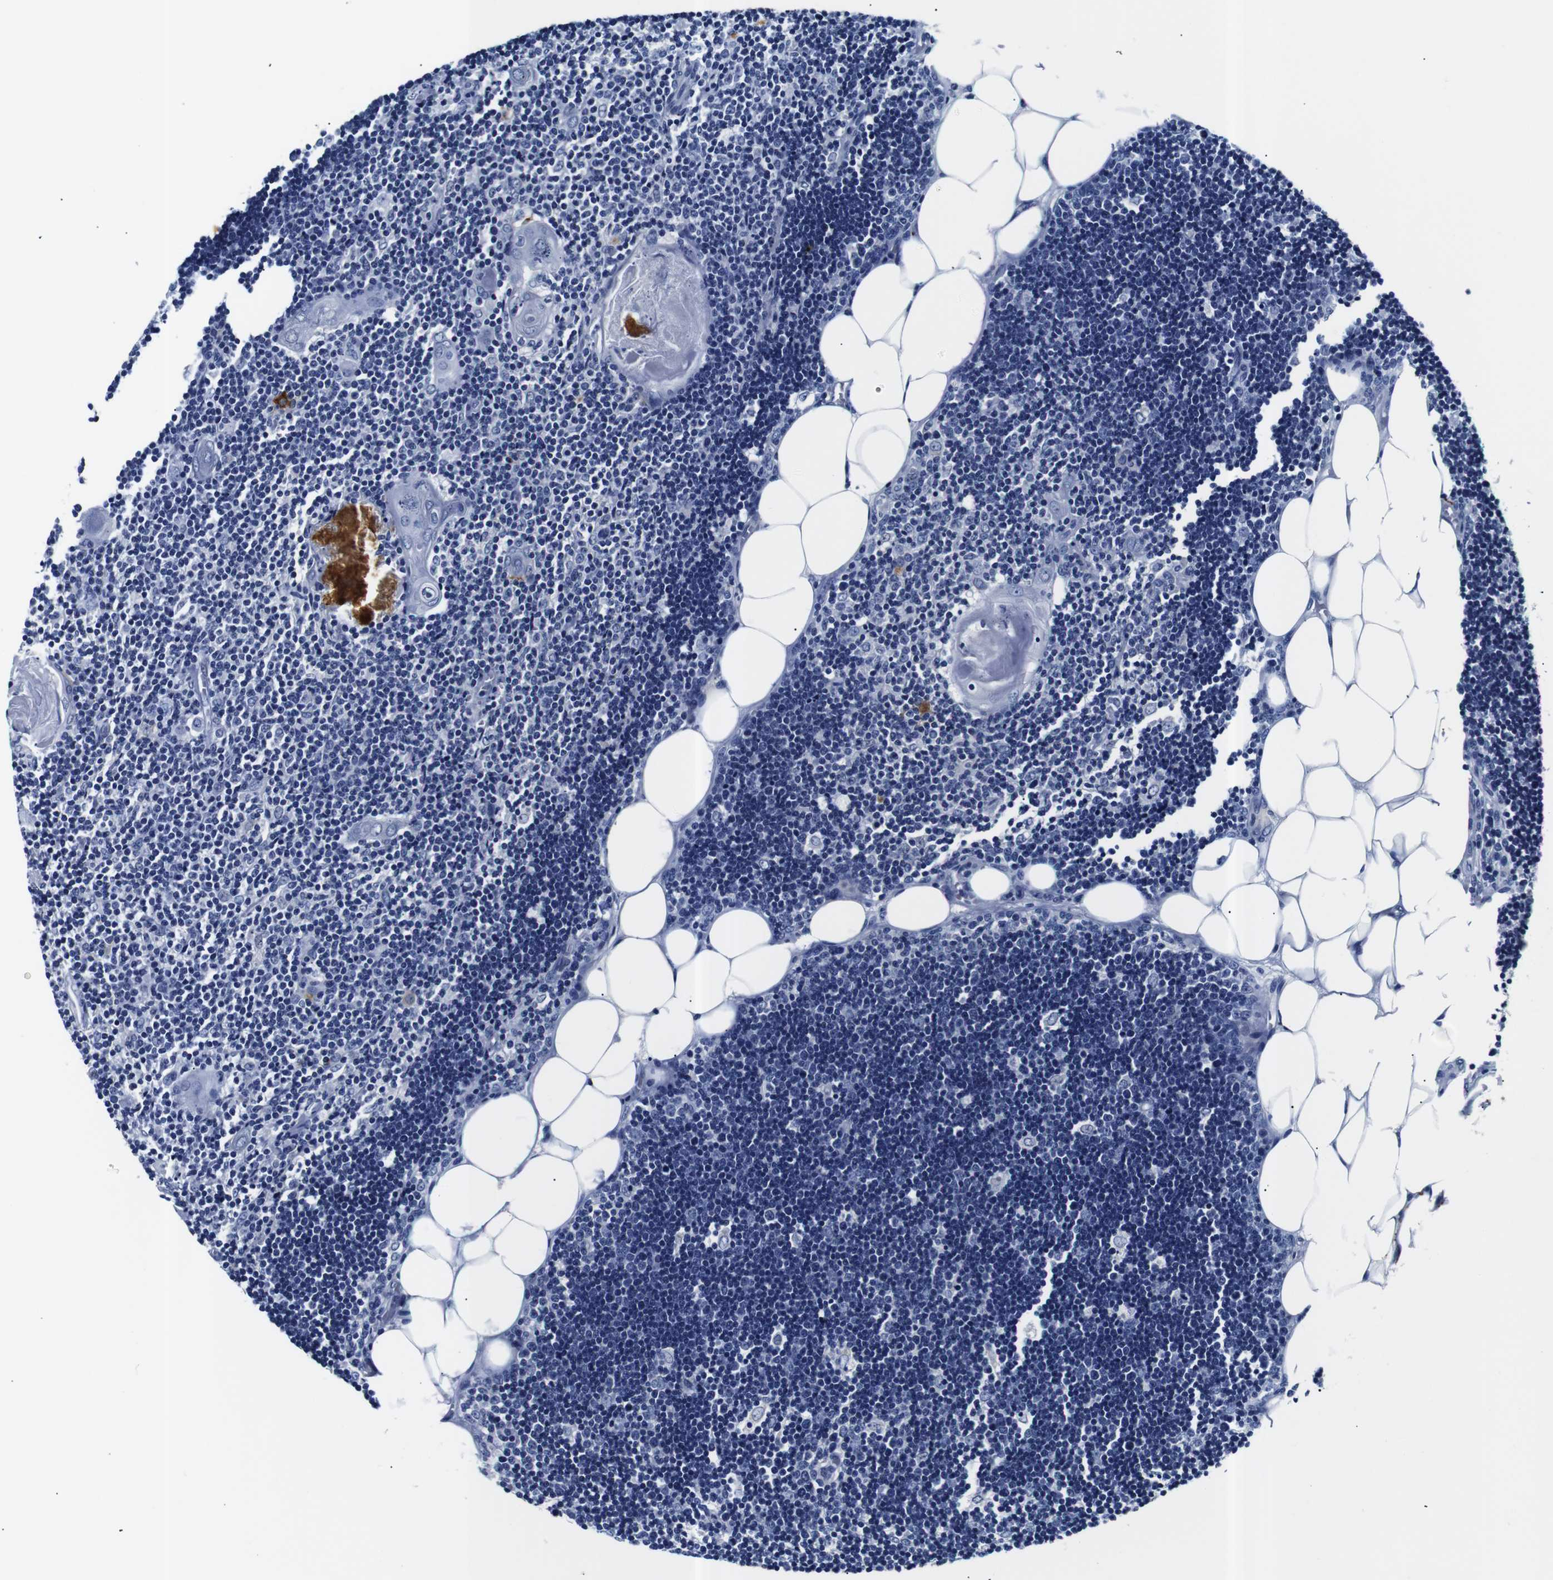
{"staining": {"intensity": "negative", "quantity": "none", "location": "none"}, "tissue": "lymph node", "cell_type": "Germinal center cells", "image_type": "normal", "snomed": [{"axis": "morphology", "description": "Normal tissue, NOS"}, {"axis": "topography", "description": "Lymph node"}], "caption": "Benign lymph node was stained to show a protein in brown. There is no significant staining in germinal center cells.", "gene": "GAP43", "patient": {"sex": "male", "age": 33}}